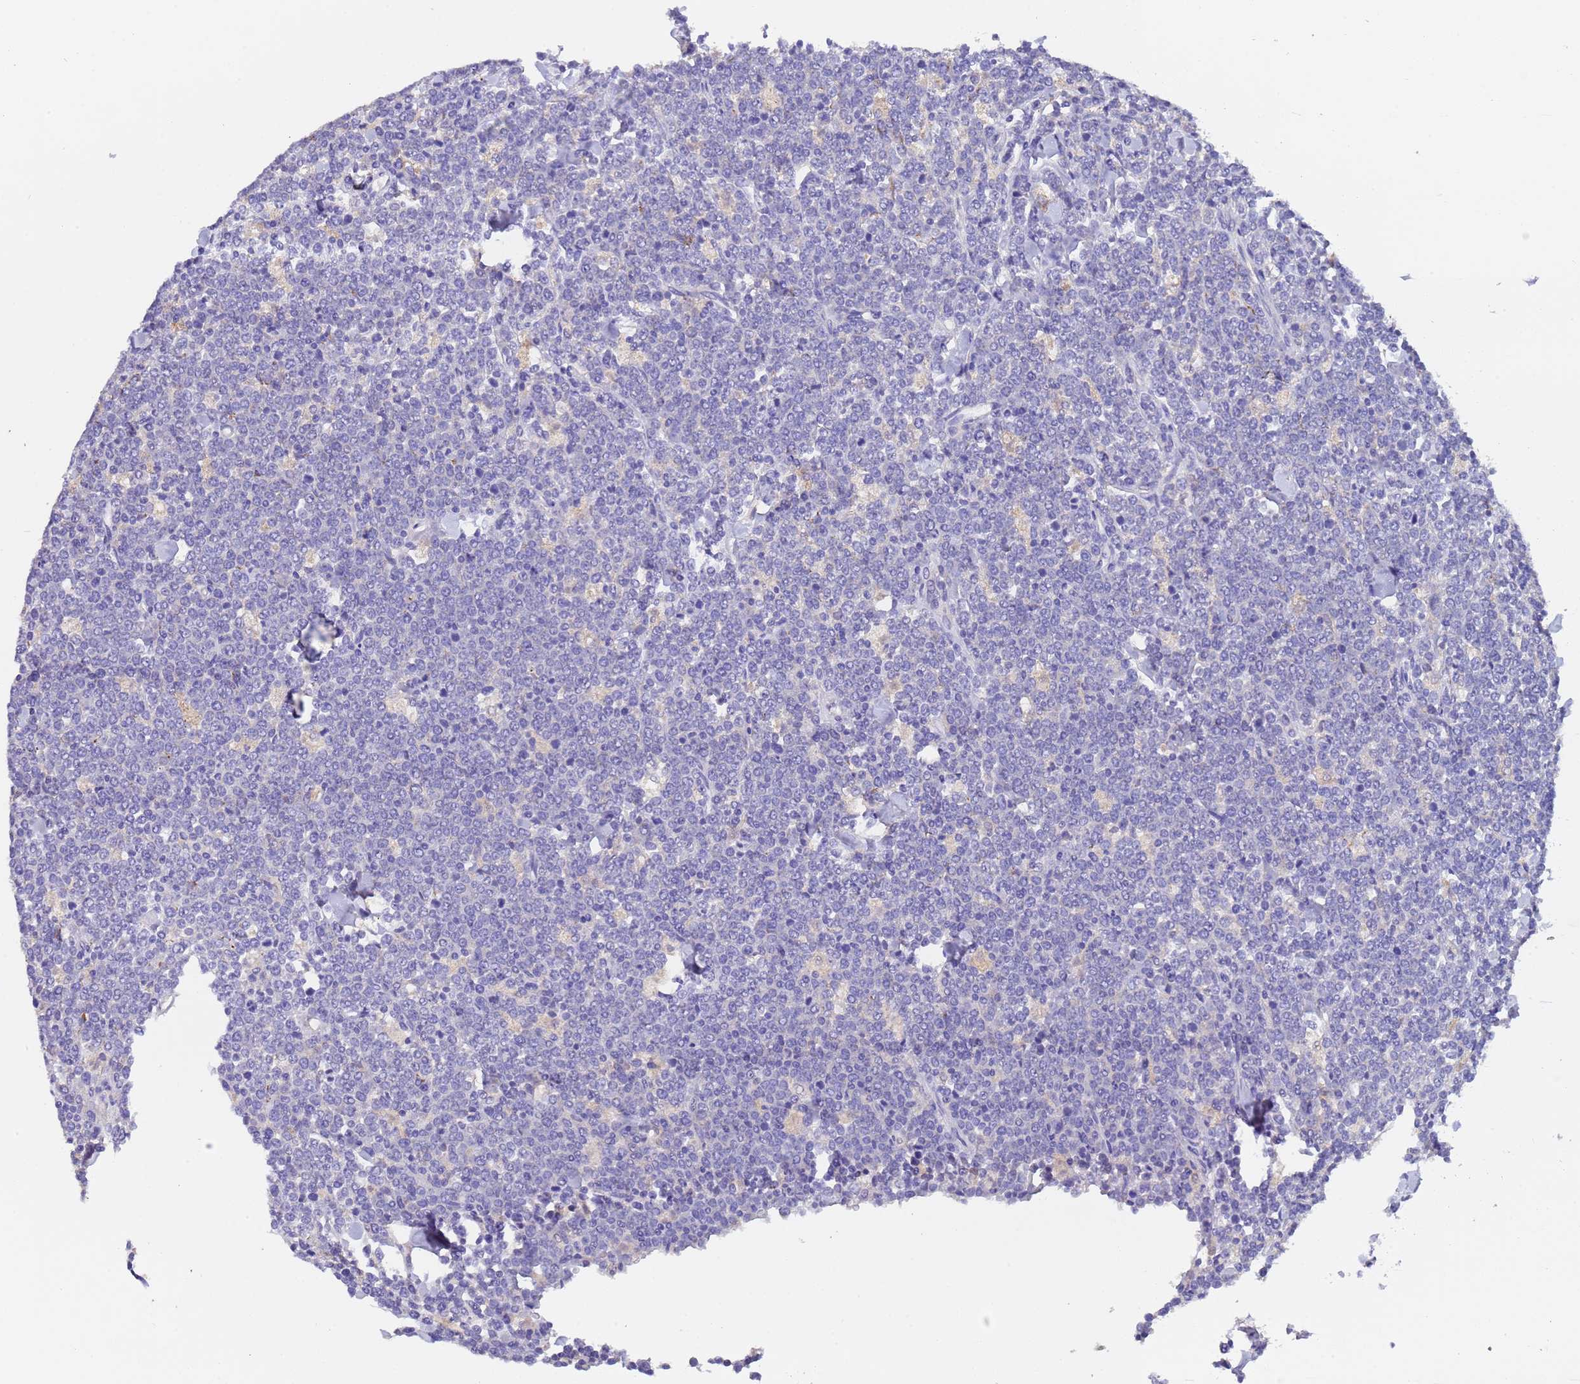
{"staining": {"intensity": "negative", "quantity": "none", "location": "none"}, "tissue": "lymphoma", "cell_type": "Tumor cells", "image_type": "cancer", "snomed": [{"axis": "morphology", "description": "Malignant lymphoma, non-Hodgkin's type, High grade"}, {"axis": "topography", "description": "Small intestine"}], "caption": "DAB immunohistochemical staining of lymphoma exhibits no significant staining in tumor cells.", "gene": "SLC24A3", "patient": {"sex": "male", "age": 8}}